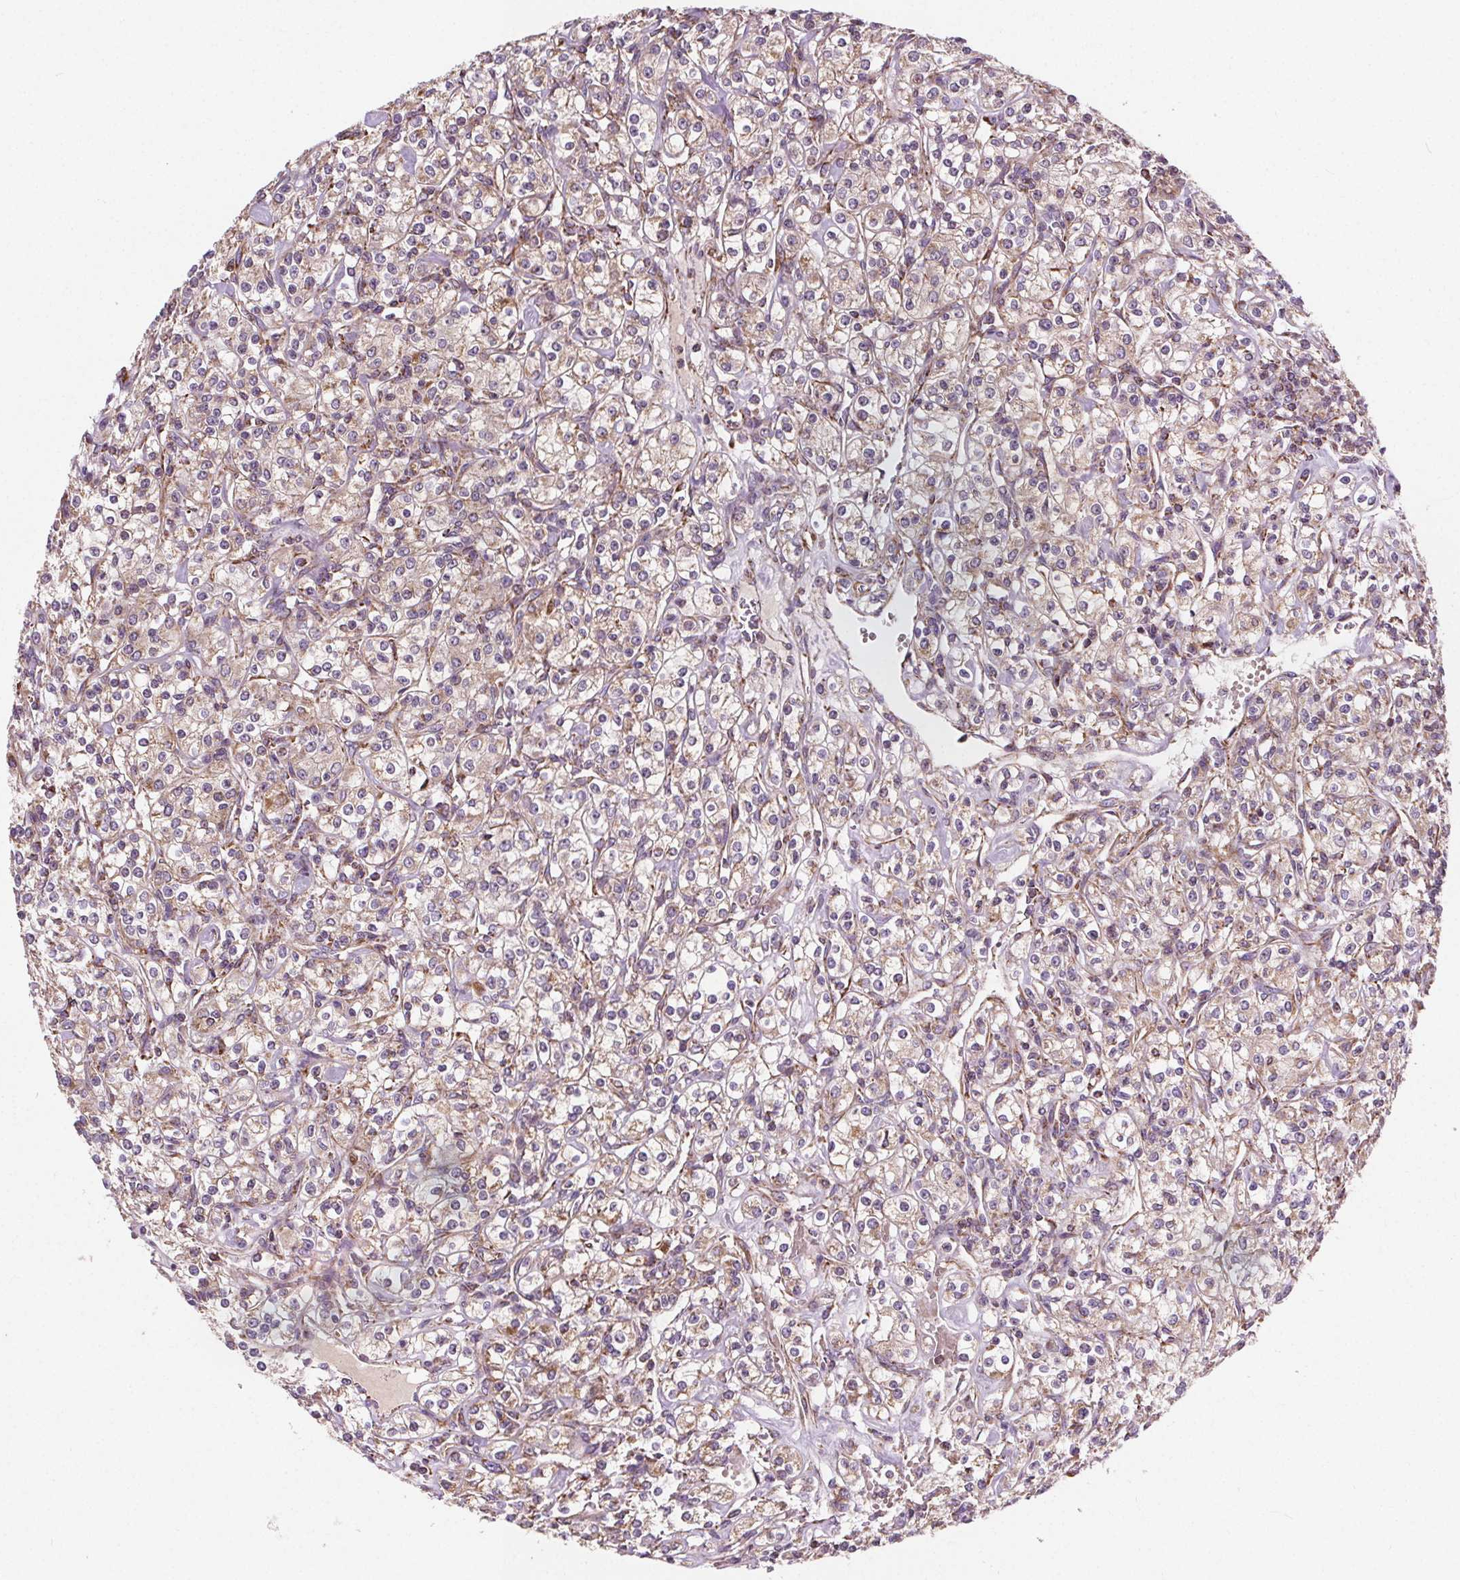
{"staining": {"intensity": "weak", "quantity": "<25%", "location": "cytoplasmic/membranous"}, "tissue": "renal cancer", "cell_type": "Tumor cells", "image_type": "cancer", "snomed": [{"axis": "morphology", "description": "Adenocarcinoma, NOS"}, {"axis": "topography", "description": "Kidney"}], "caption": "A histopathology image of adenocarcinoma (renal) stained for a protein demonstrates no brown staining in tumor cells.", "gene": "GOLT1B", "patient": {"sex": "male", "age": 77}}